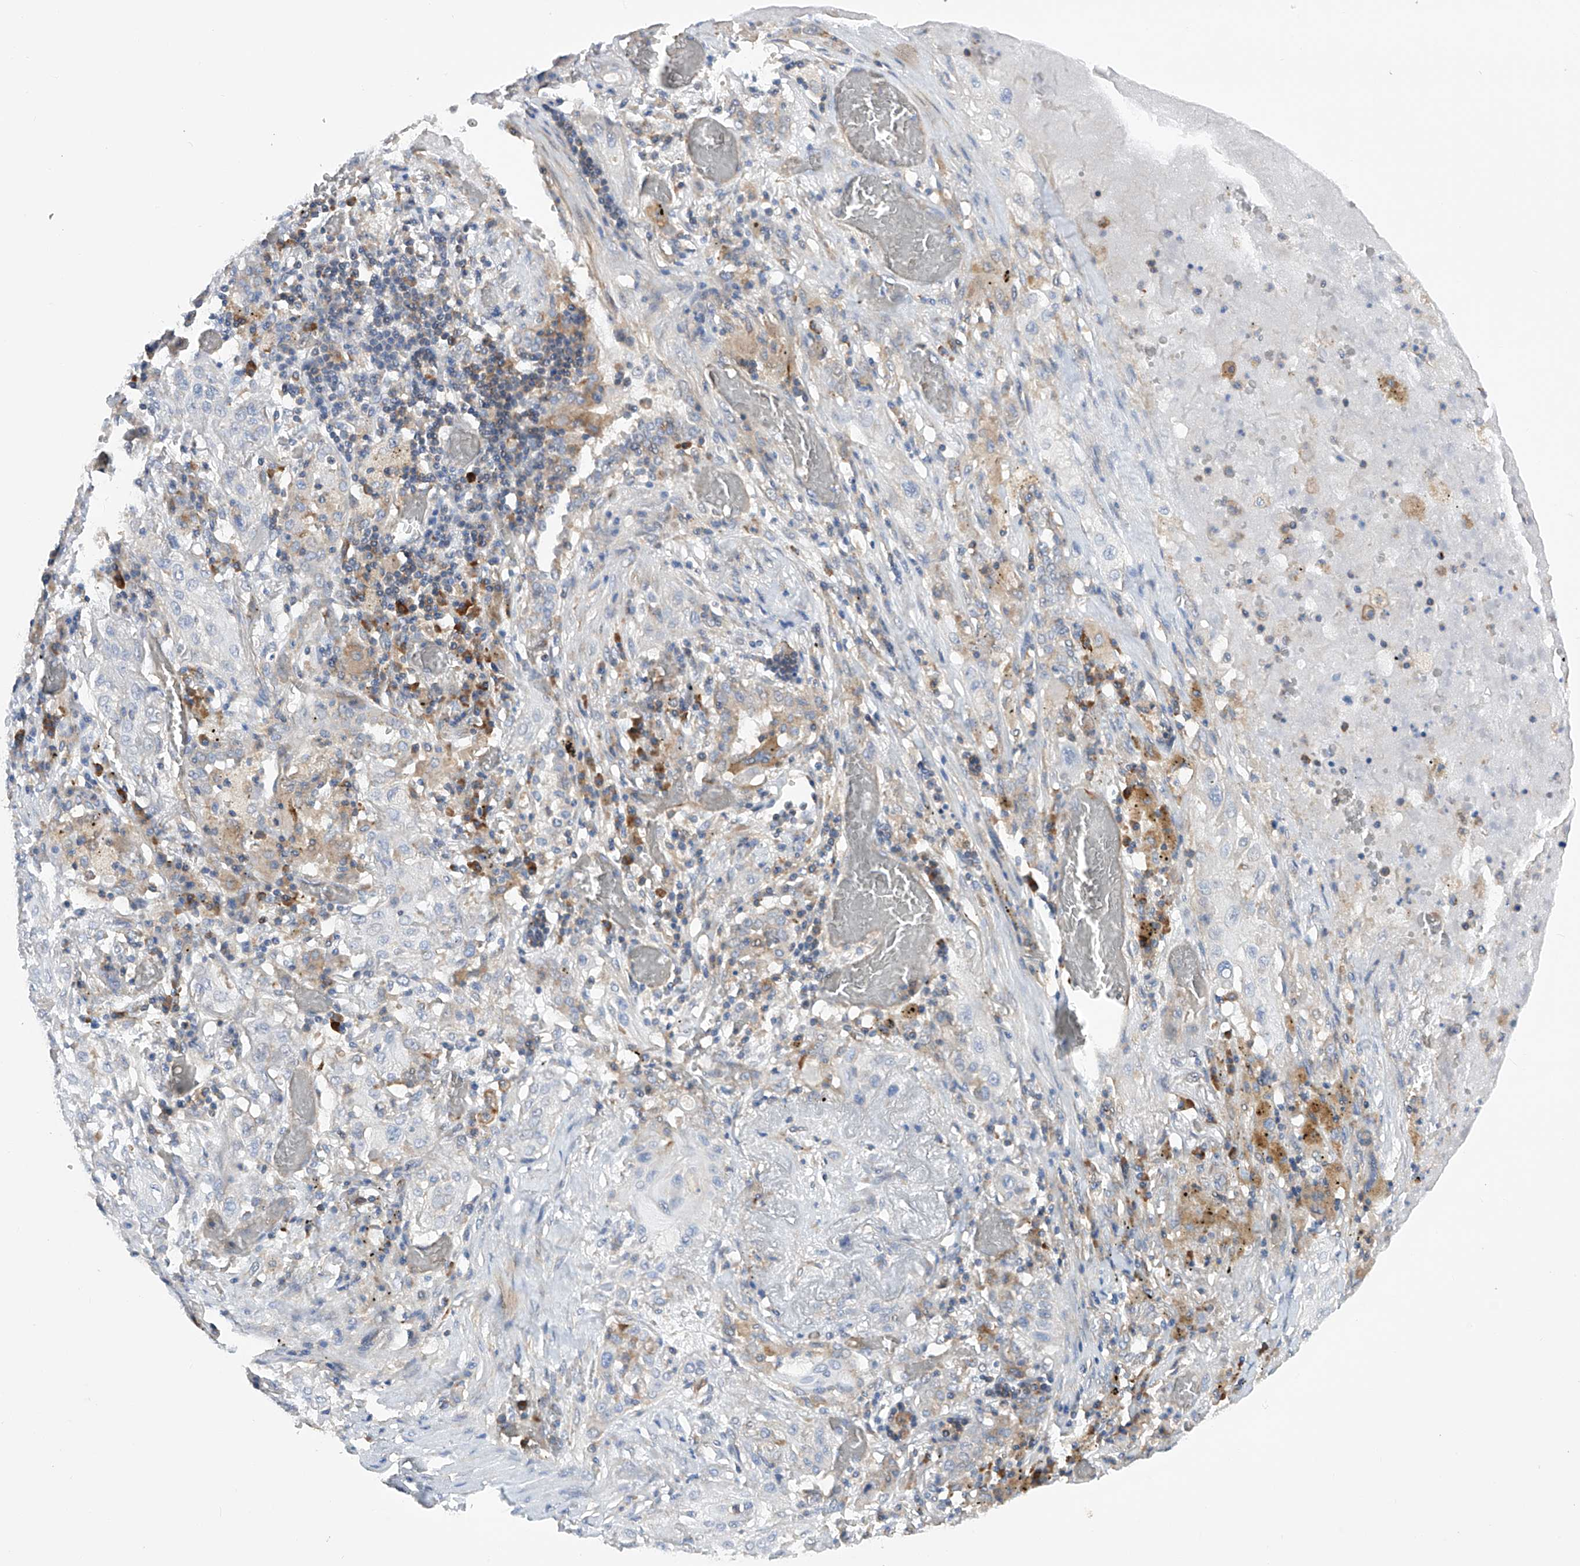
{"staining": {"intensity": "negative", "quantity": "none", "location": "none"}, "tissue": "lung cancer", "cell_type": "Tumor cells", "image_type": "cancer", "snomed": [{"axis": "morphology", "description": "Squamous cell carcinoma, NOS"}, {"axis": "topography", "description": "Lung"}], "caption": "Lung squamous cell carcinoma was stained to show a protein in brown. There is no significant staining in tumor cells. Nuclei are stained in blue.", "gene": "NFATC4", "patient": {"sex": "female", "age": 47}}